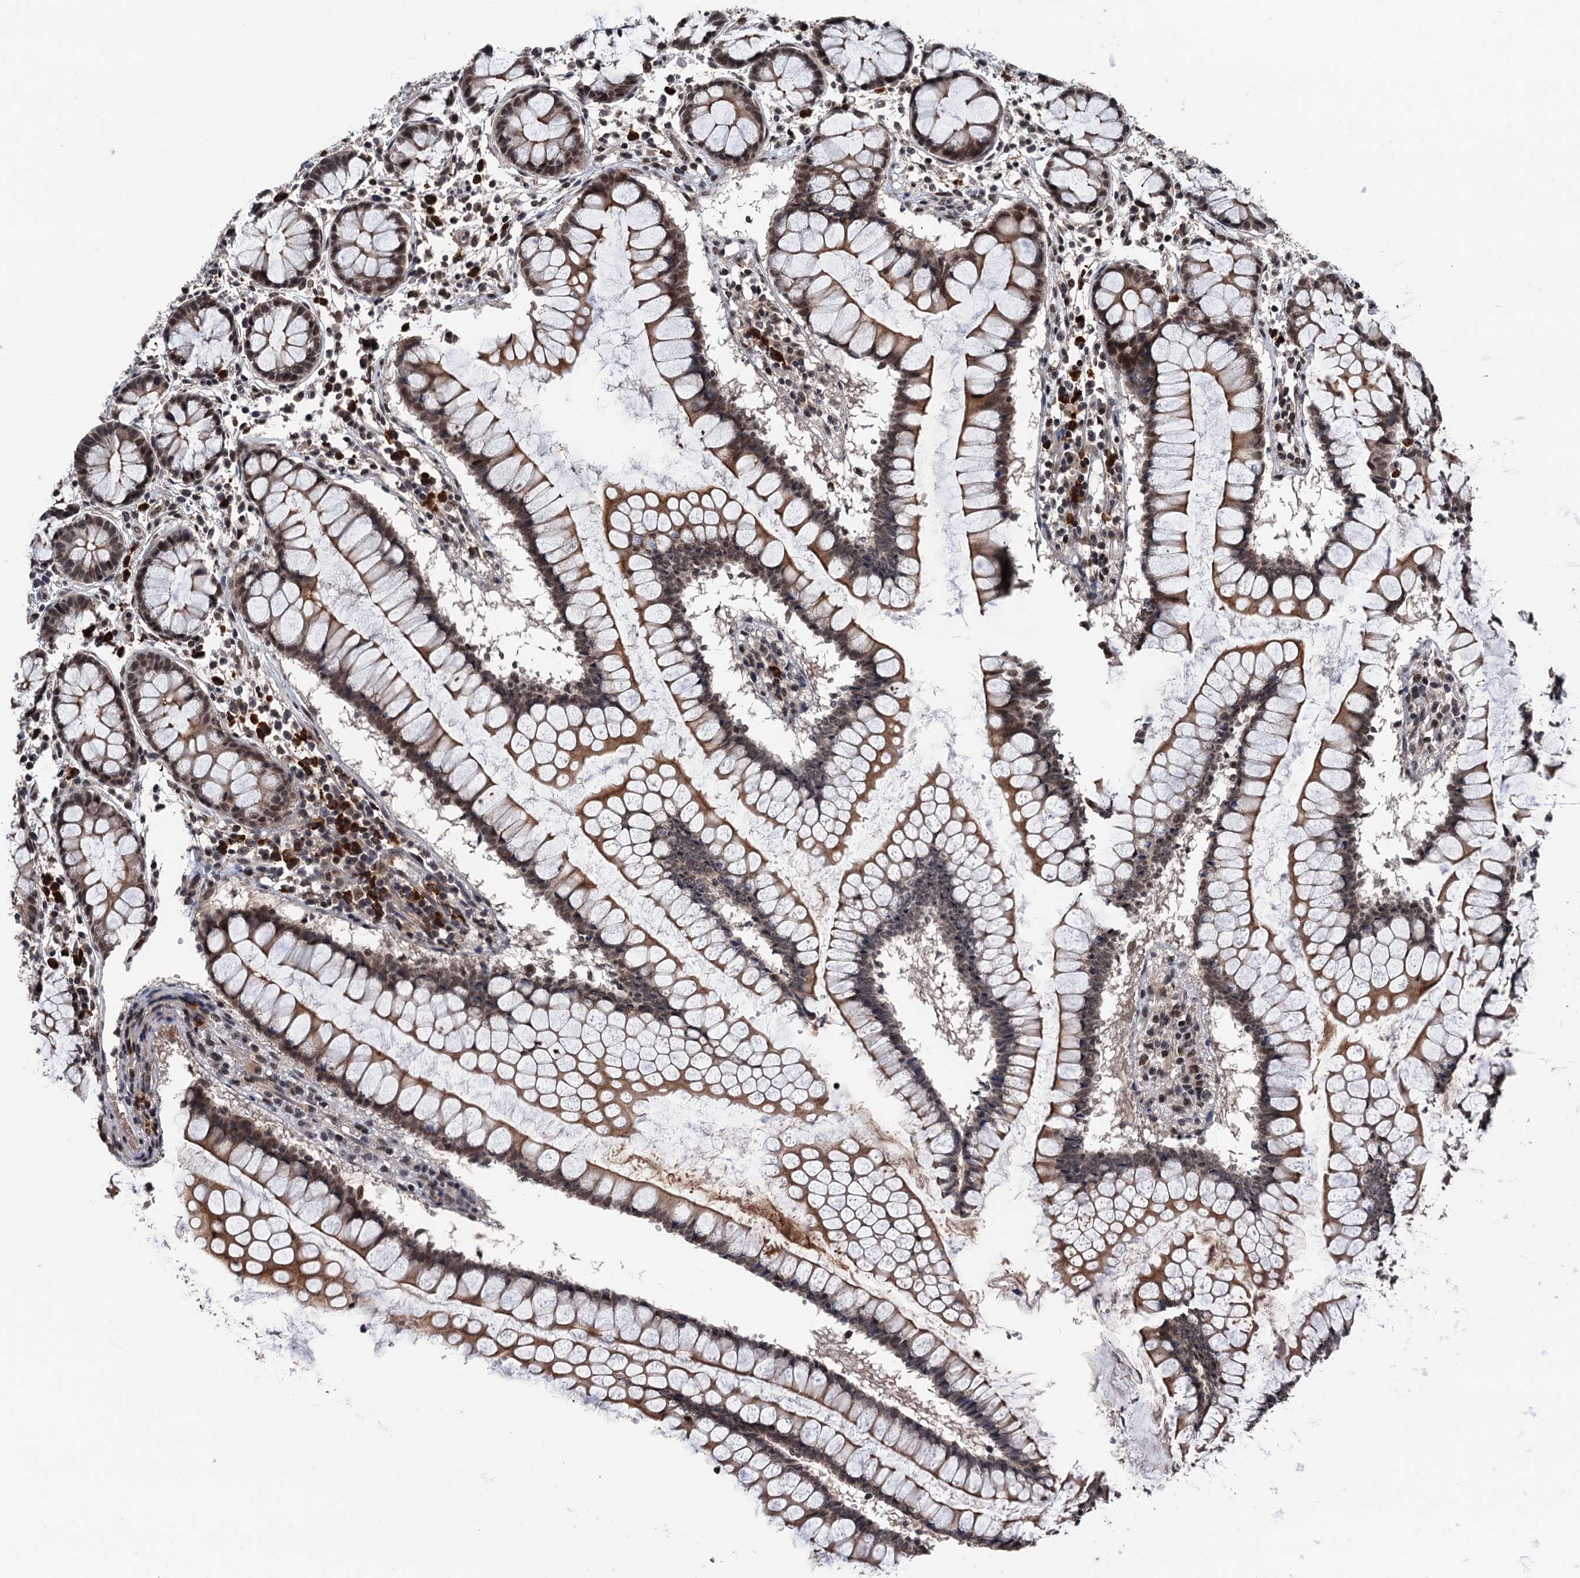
{"staining": {"intensity": "moderate", "quantity": ">75%", "location": "cytoplasmic/membranous,nuclear"}, "tissue": "colon", "cell_type": "Glandular cells", "image_type": "normal", "snomed": [{"axis": "morphology", "description": "Normal tissue, NOS"}, {"axis": "morphology", "description": "Adenocarcinoma, NOS"}, {"axis": "topography", "description": "Colon"}], "caption": "Protein expression analysis of benign human colon reveals moderate cytoplasmic/membranous,nuclear staining in about >75% of glandular cells. The staining was performed using DAB (3,3'-diaminobenzidine), with brown indicating positive protein expression. Nuclei are stained blue with hematoxylin.", "gene": "RASSF4", "patient": {"sex": "female", "age": 55}}